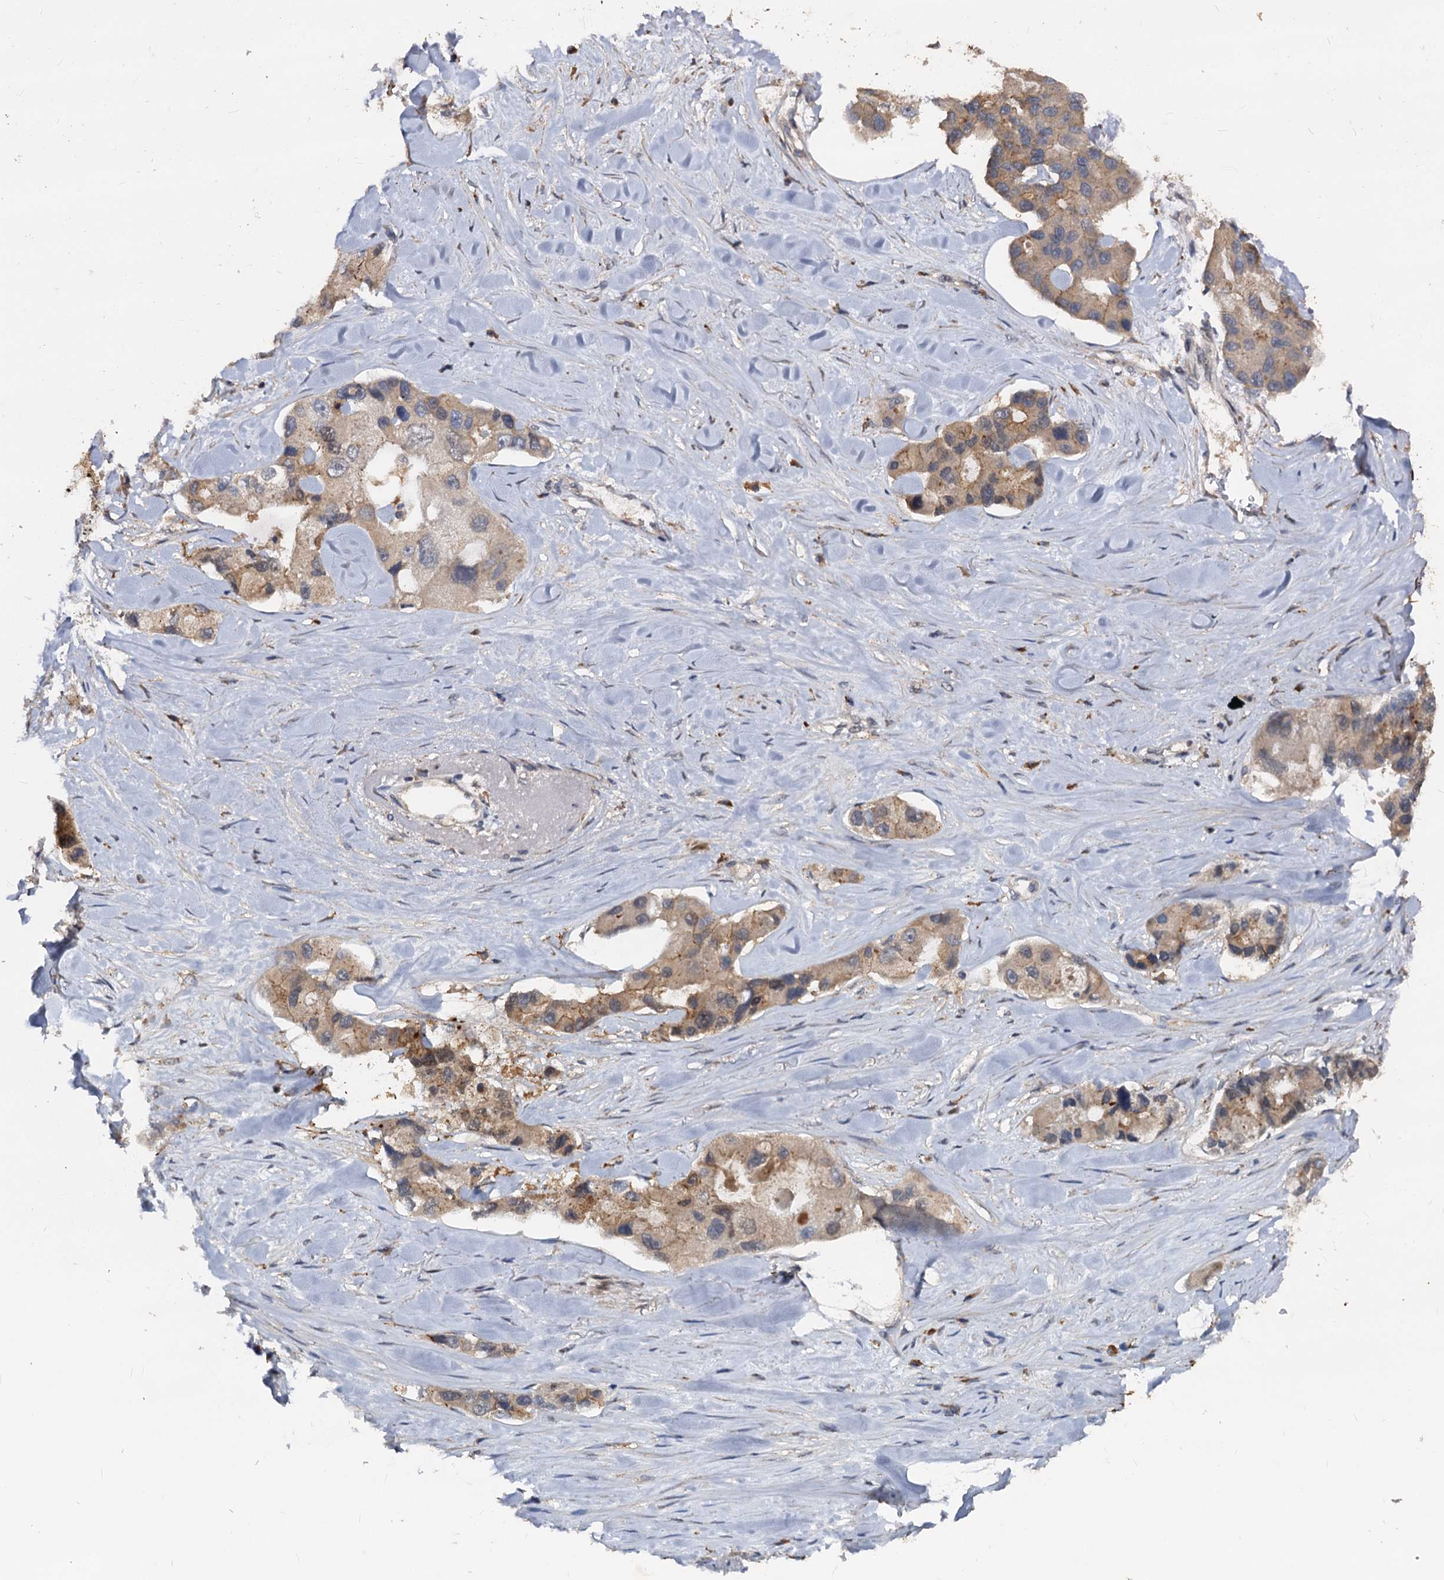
{"staining": {"intensity": "weak", "quantity": ">75%", "location": "cytoplasmic/membranous"}, "tissue": "lung cancer", "cell_type": "Tumor cells", "image_type": "cancer", "snomed": [{"axis": "morphology", "description": "Adenocarcinoma, NOS"}, {"axis": "topography", "description": "Lung"}], "caption": "This image demonstrates IHC staining of lung cancer (adenocarcinoma), with low weak cytoplasmic/membranous expression in about >75% of tumor cells.", "gene": "CCDC184", "patient": {"sex": "female", "age": 54}}